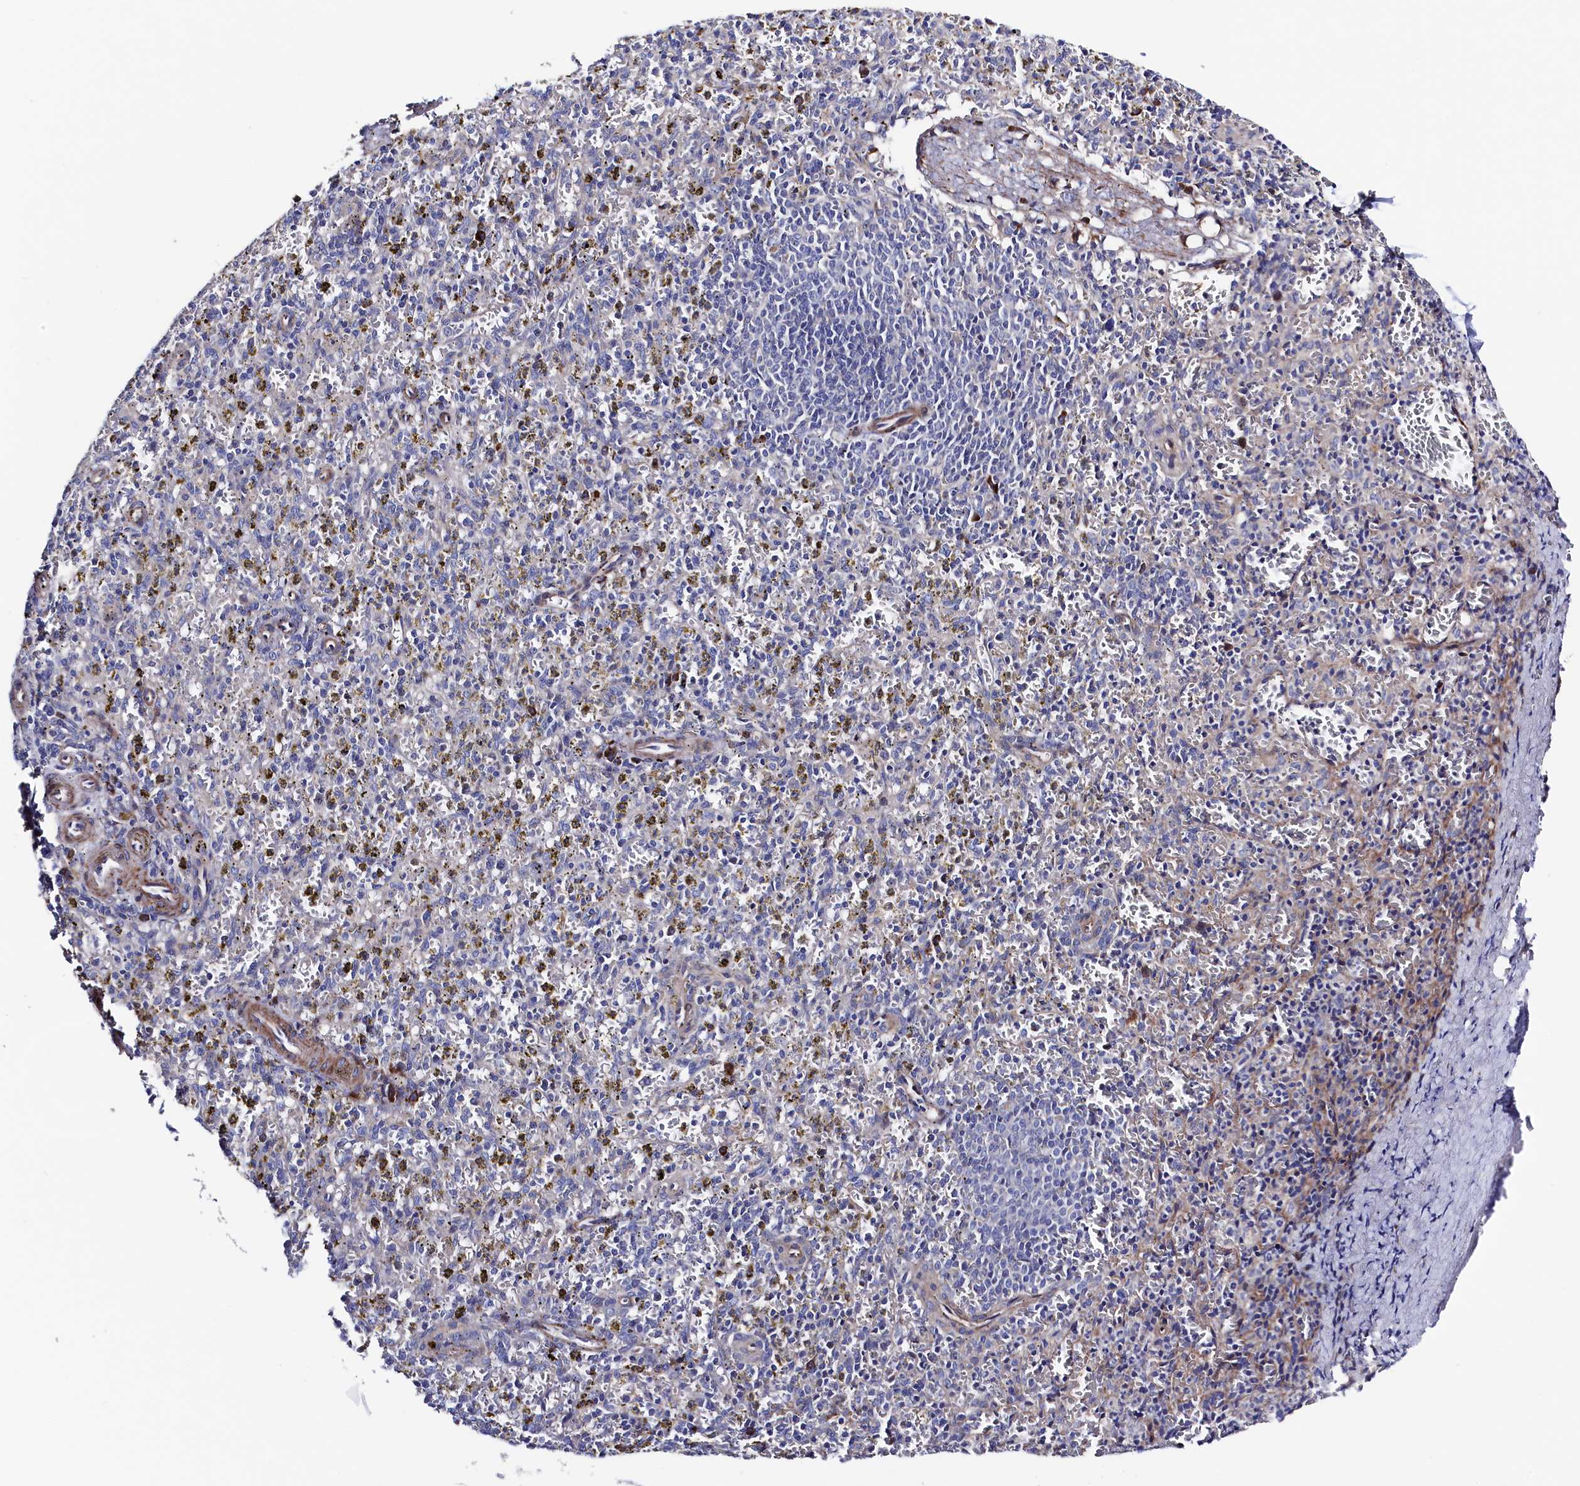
{"staining": {"intensity": "negative", "quantity": "none", "location": "none"}, "tissue": "spleen", "cell_type": "Cells in red pulp", "image_type": "normal", "snomed": [{"axis": "morphology", "description": "Normal tissue, NOS"}, {"axis": "topography", "description": "Spleen"}], "caption": "Immunohistochemistry (IHC) image of unremarkable human spleen stained for a protein (brown), which demonstrates no expression in cells in red pulp.", "gene": "WNT8A", "patient": {"sex": "male", "age": 72}}